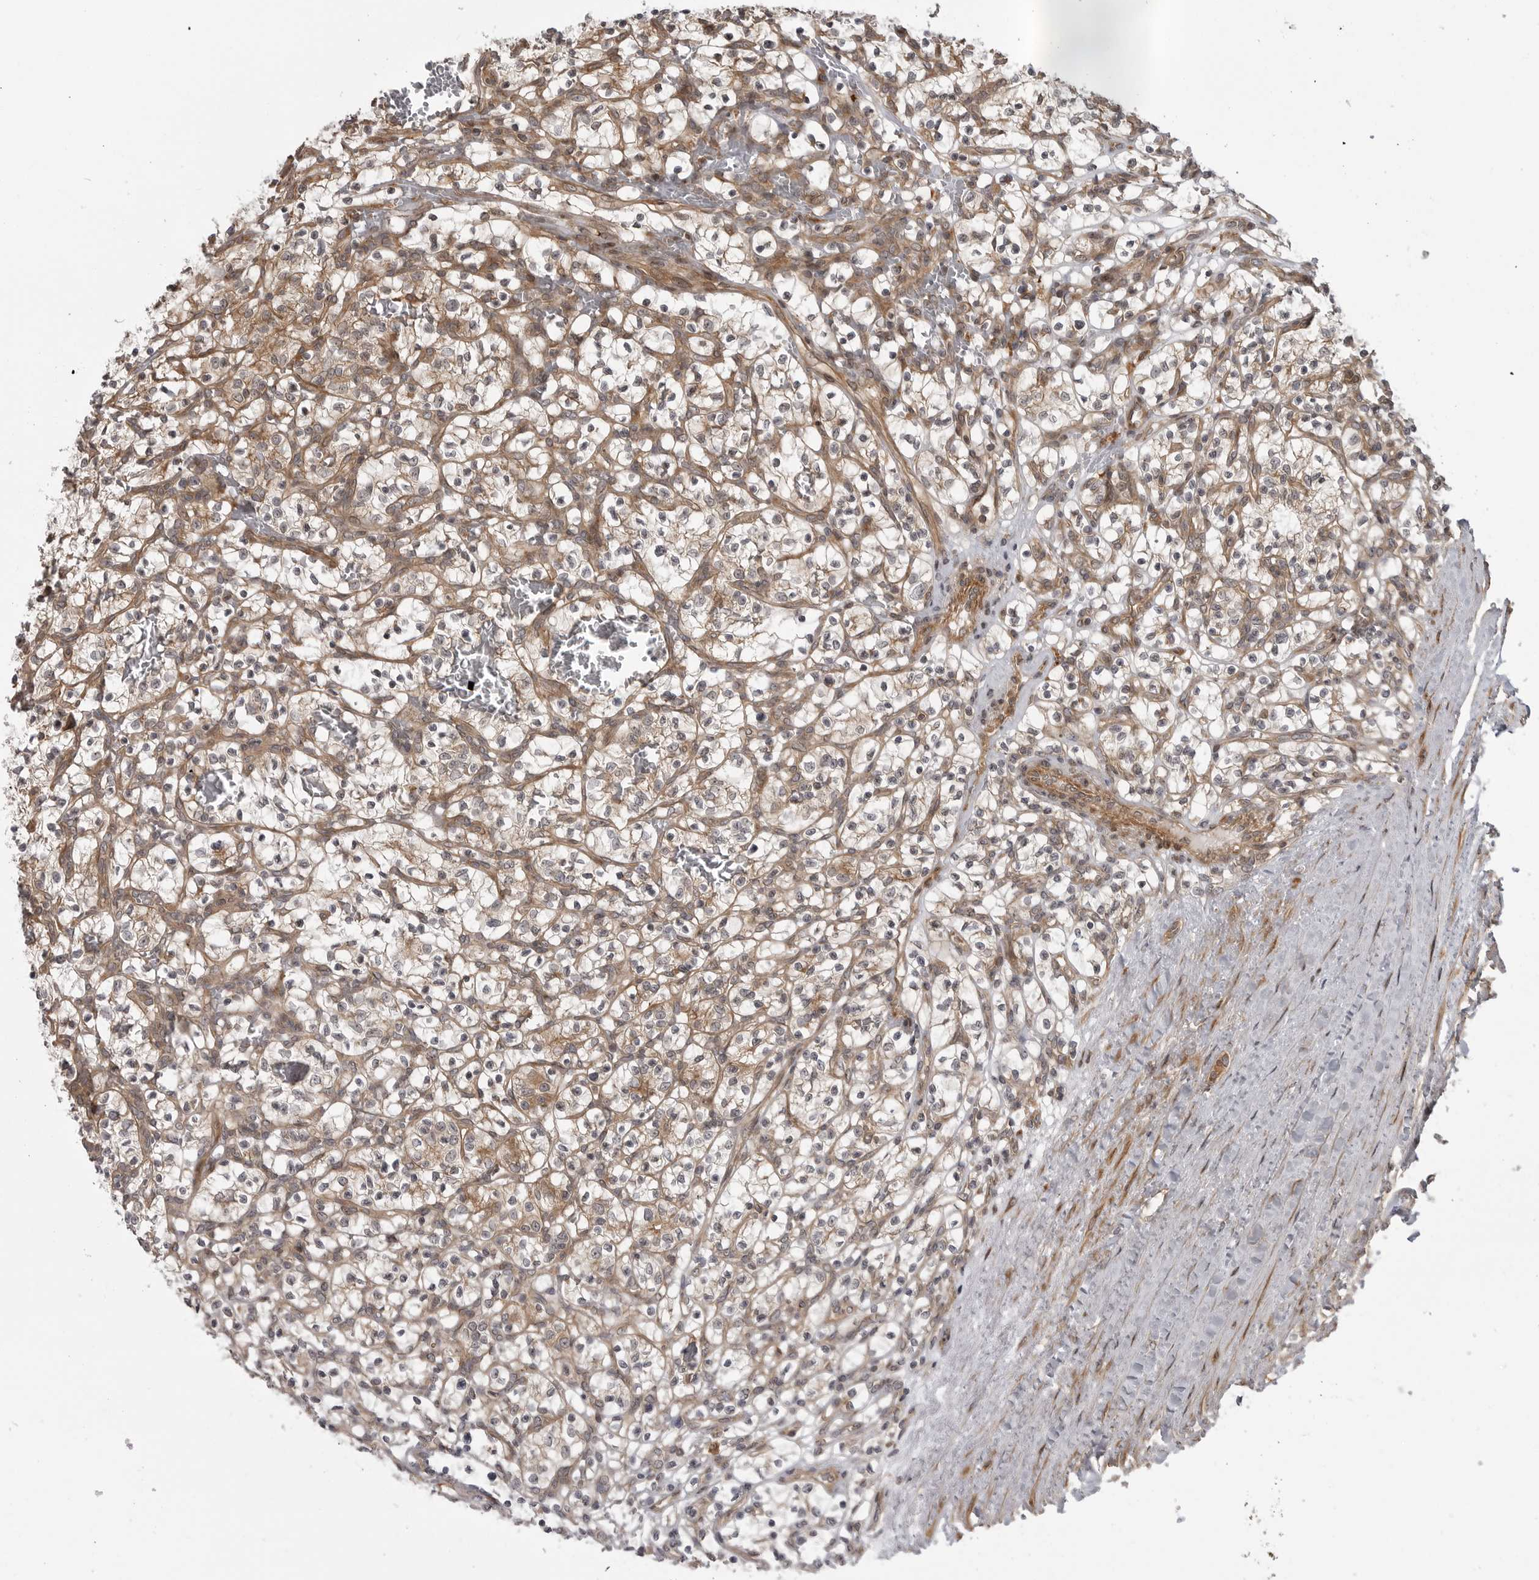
{"staining": {"intensity": "weak", "quantity": "<25%", "location": "cytoplasmic/membranous"}, "tissue": "renal cancer", "cell_type": "Tumor cells", "image_type": "cancer", "snomed": [{"axis": "morphology", "description": "Adenocarcinoma, NOS"}, {"axis": "topography", "description": "Kidney"}], "caption": "This is an IHC micrograph of human renal adenocarcinoma. There is no expression in tumor cells.", "gene": "LRRC45", "patient": {"sex": "female", "age": 57}}